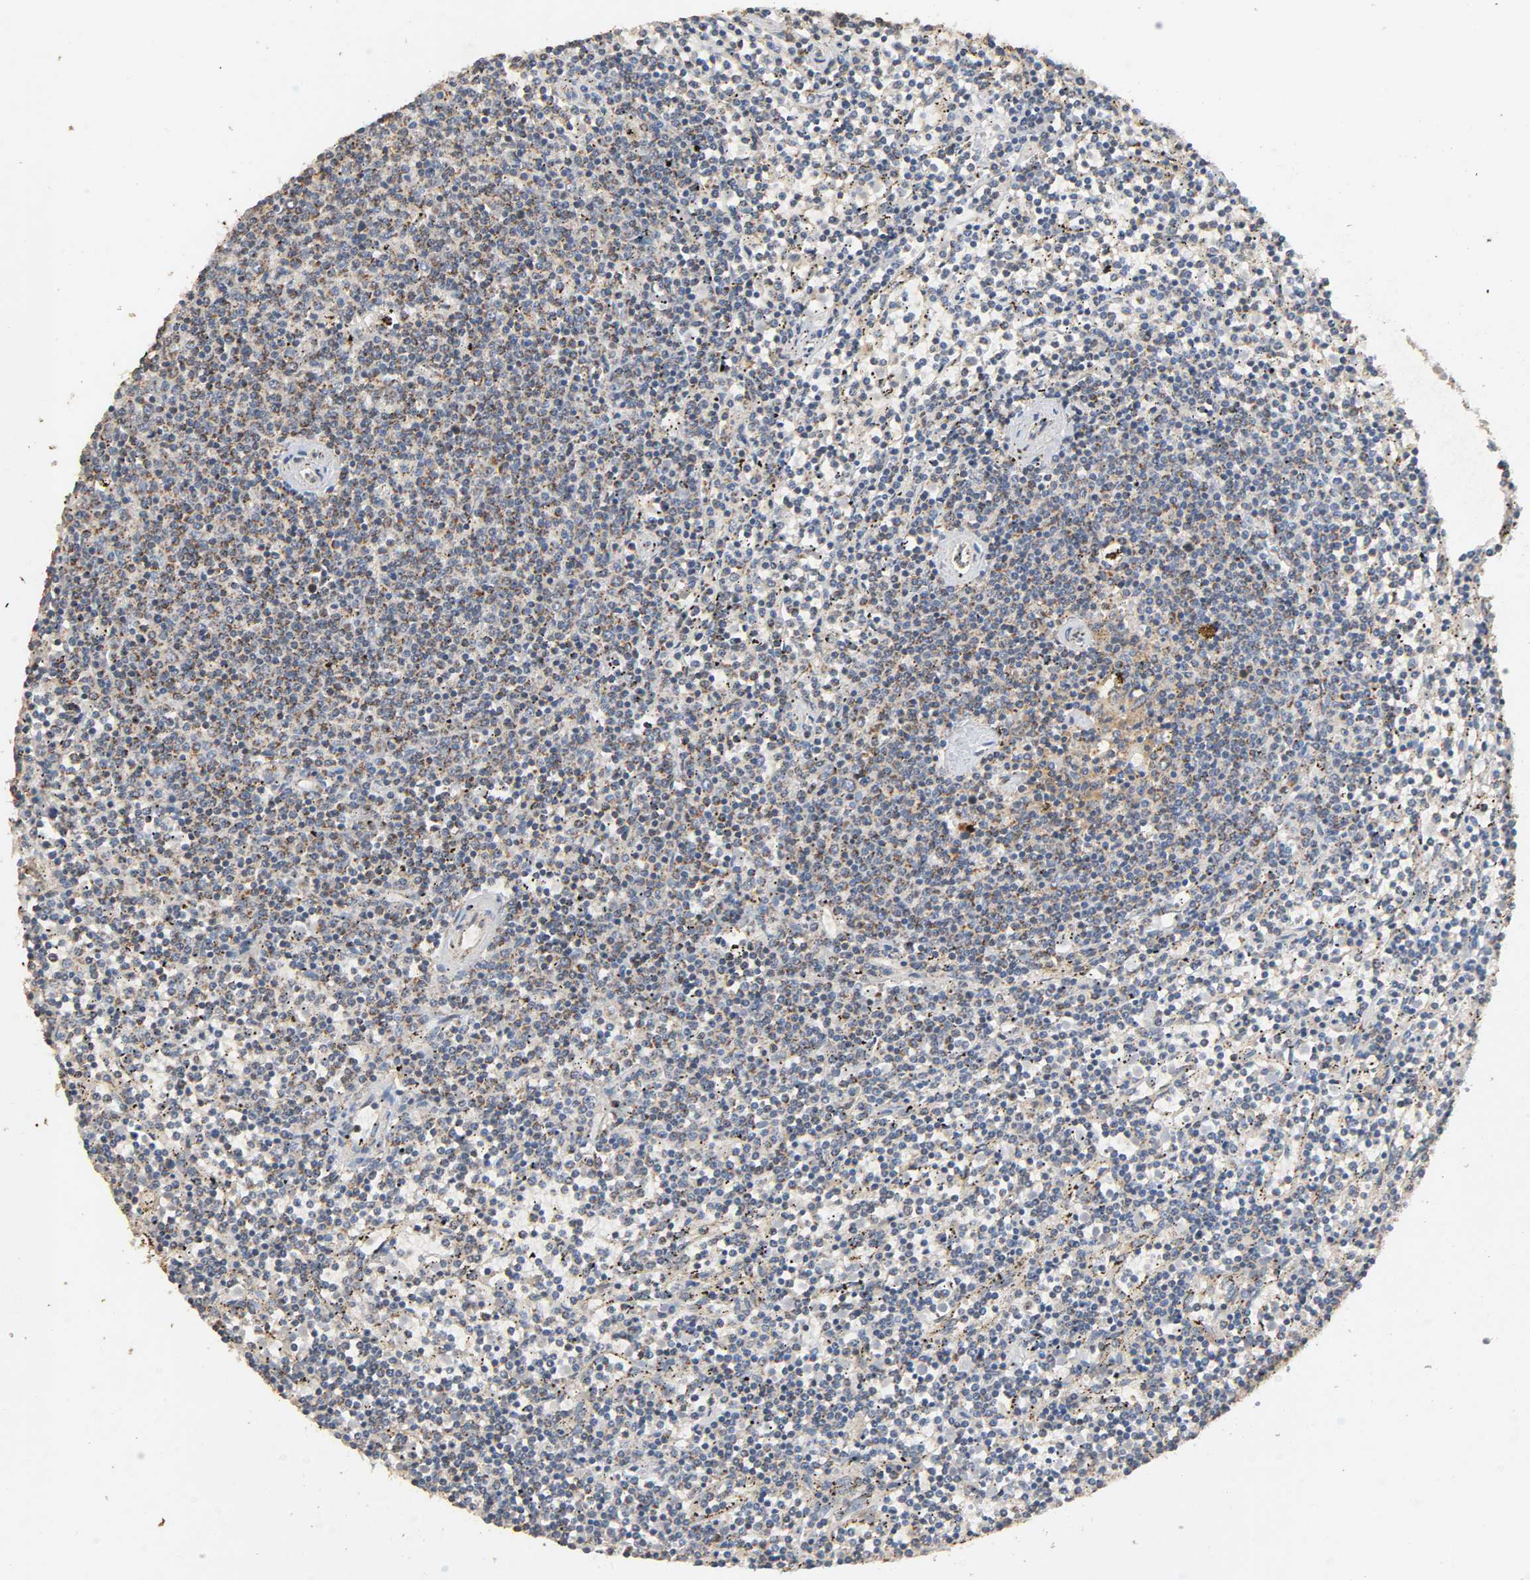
{"staining": {"intensity": "weak", "quantity": "25%-75%", "location": "cytoplasmic/membranous"}, "tissue": "lymphoma", "cell_type": "Tumor cells", "image_type": "cancer", "snomed": [{"axis": "morphology", "description": "Malignant lymphoma, non-Hodgkin's type, Low grade"}, {"axis": "topography", "description": "Spleen"}], "caption": "Immunohistochemical staining of human low-grade malignant lymphoma, non-Hodgkin's type reveals low levels of weak cytoplasmic/membranous positivity in approximately 25%-75% of tumor cells.", "gene": "NDUFS3", "patient": {"sex": "female", "age": 50}}